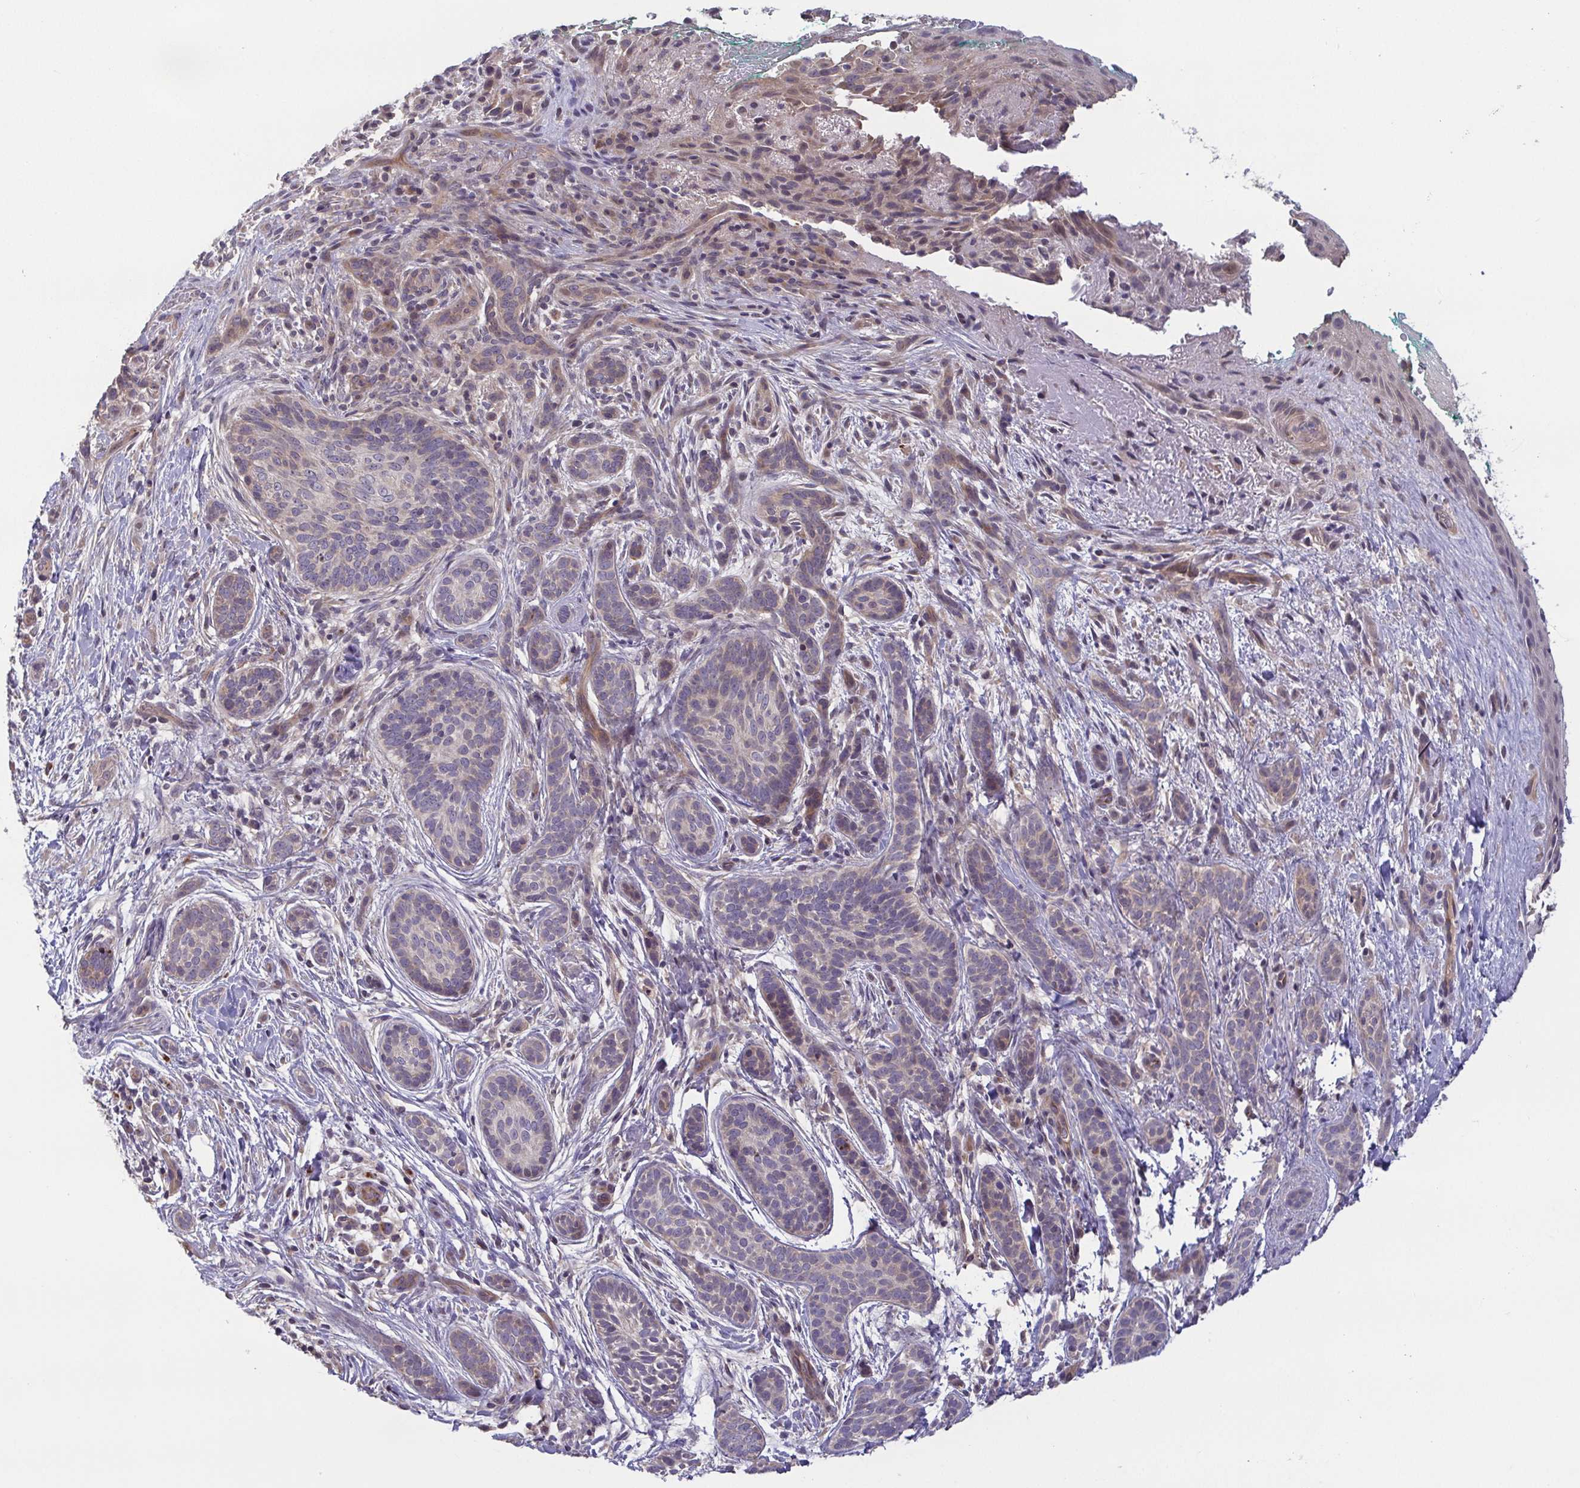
{"staining": {"intensity": "weak", "quantity": "25%-75%", "location": "cytoplasmic/membranous"}, "tissue": "skin cancer", "cell_type": "Tumor cells", "image_type": "cancer", "snomed": [{"axis": "morphology", "description": "Basal cell carcinoma"}, {"axis": "topography", "description": "Skin"}], "caption": "Tumor cells reveal low levels of weak cytoplasmic/membranous staining in about 25%-75% of cells in basal cell carcinoma (skin).", "gene": "OSBPL7", "patient": {"sex": "male", "age": 63}}